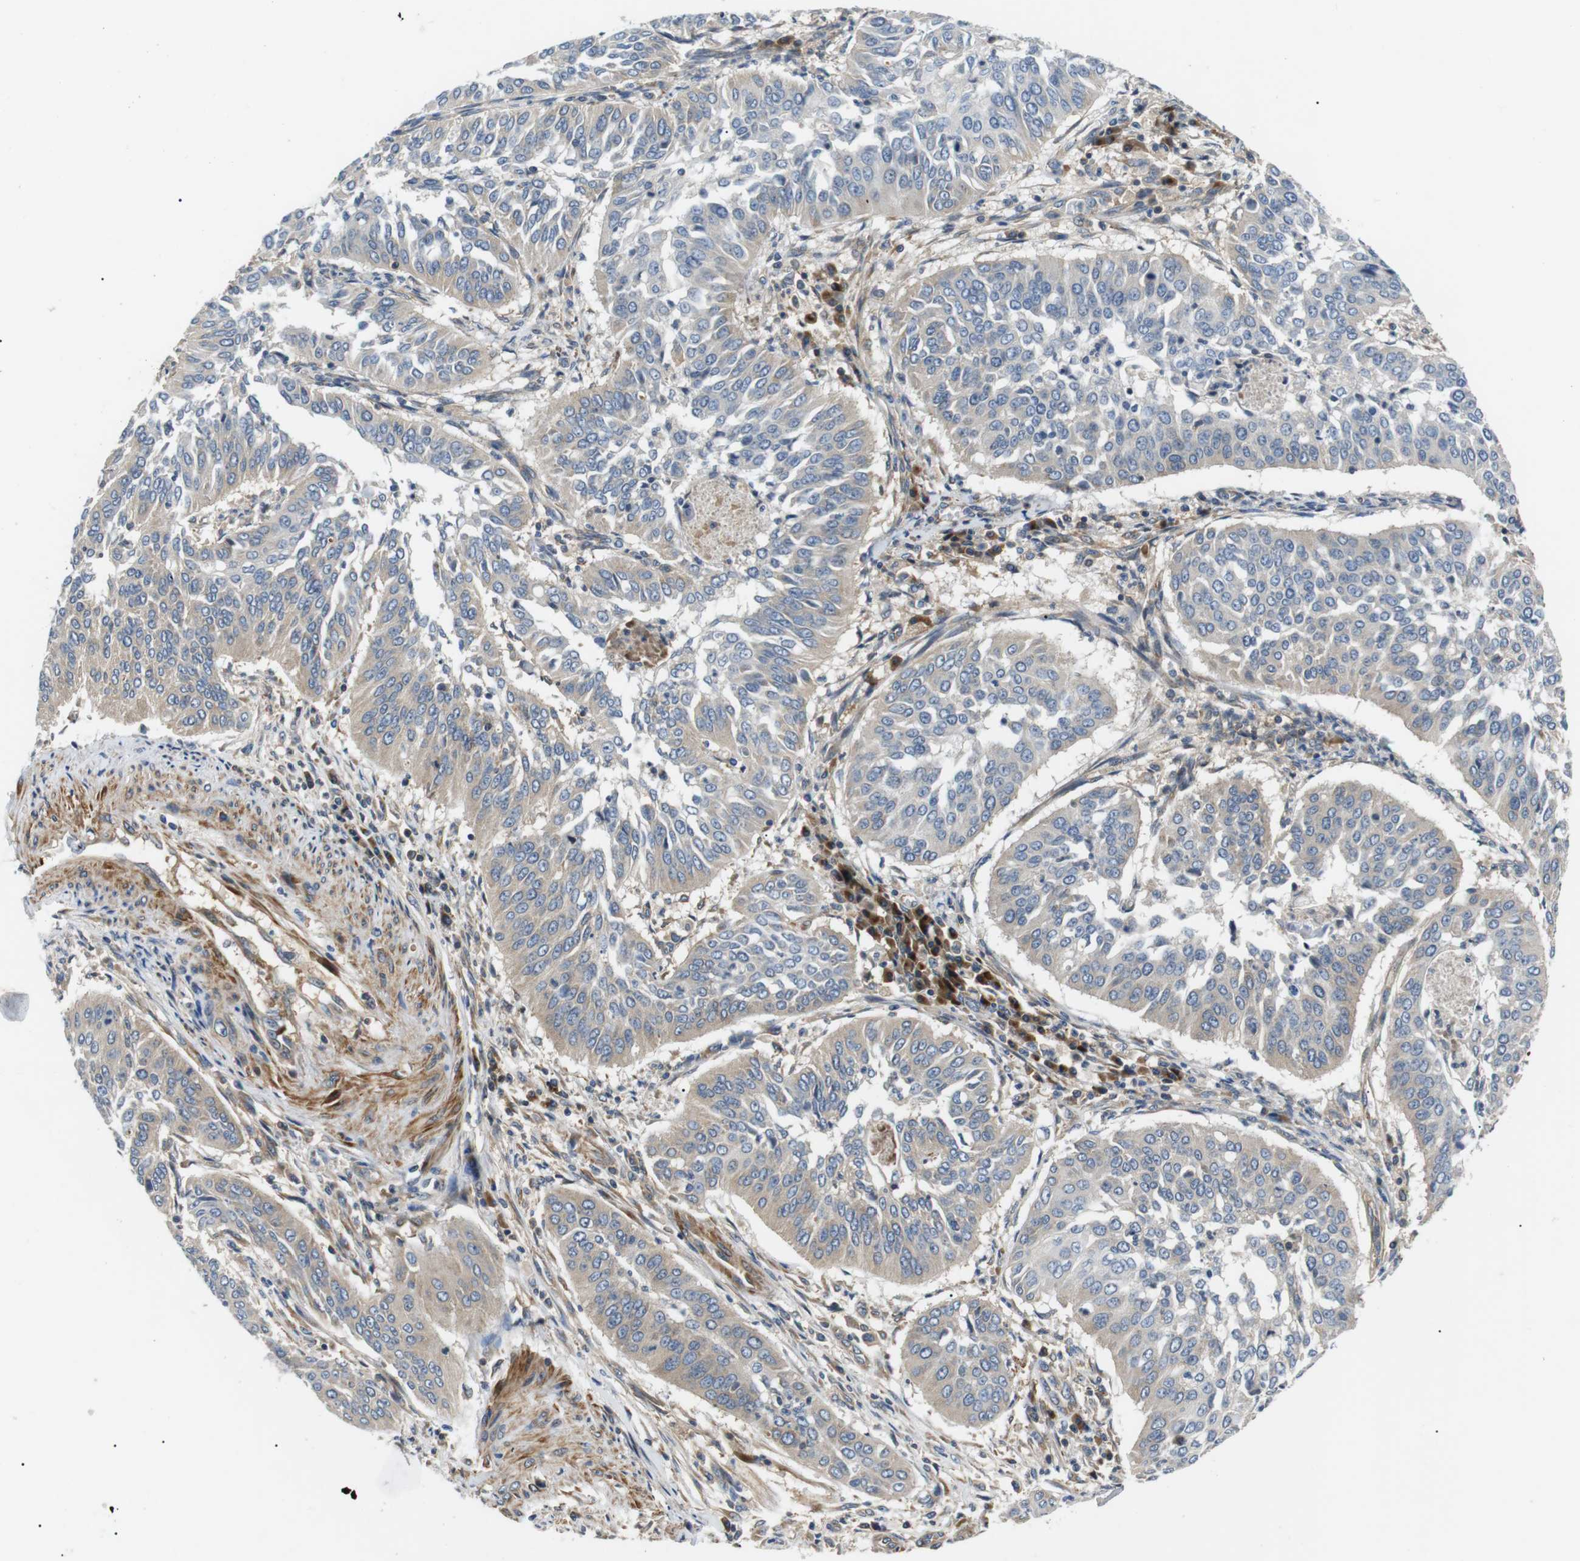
{"staining": {"intensity": "negative", "quantity": "none", "location": "none"}, "tissue": "cervical cancer", "cell_type": "Tumor cells", "image_type": "cancer", "snomed": [{"axis": "morphology", "description": "Normal tissue, NOS"}, {"axis": "morphology", "description": "Squamous cell carcinoma, NOS"}, {"axis": "topography", "description": "Cervix"}], "caption": "A high-resolution photomicrograph shows IHC staining of squamous cell carcinoma (cervical), which demonstrates no significant staining in tumor cells.", "gene": "DIPK1A", "patient": {"sex": "female", "age": 39}}